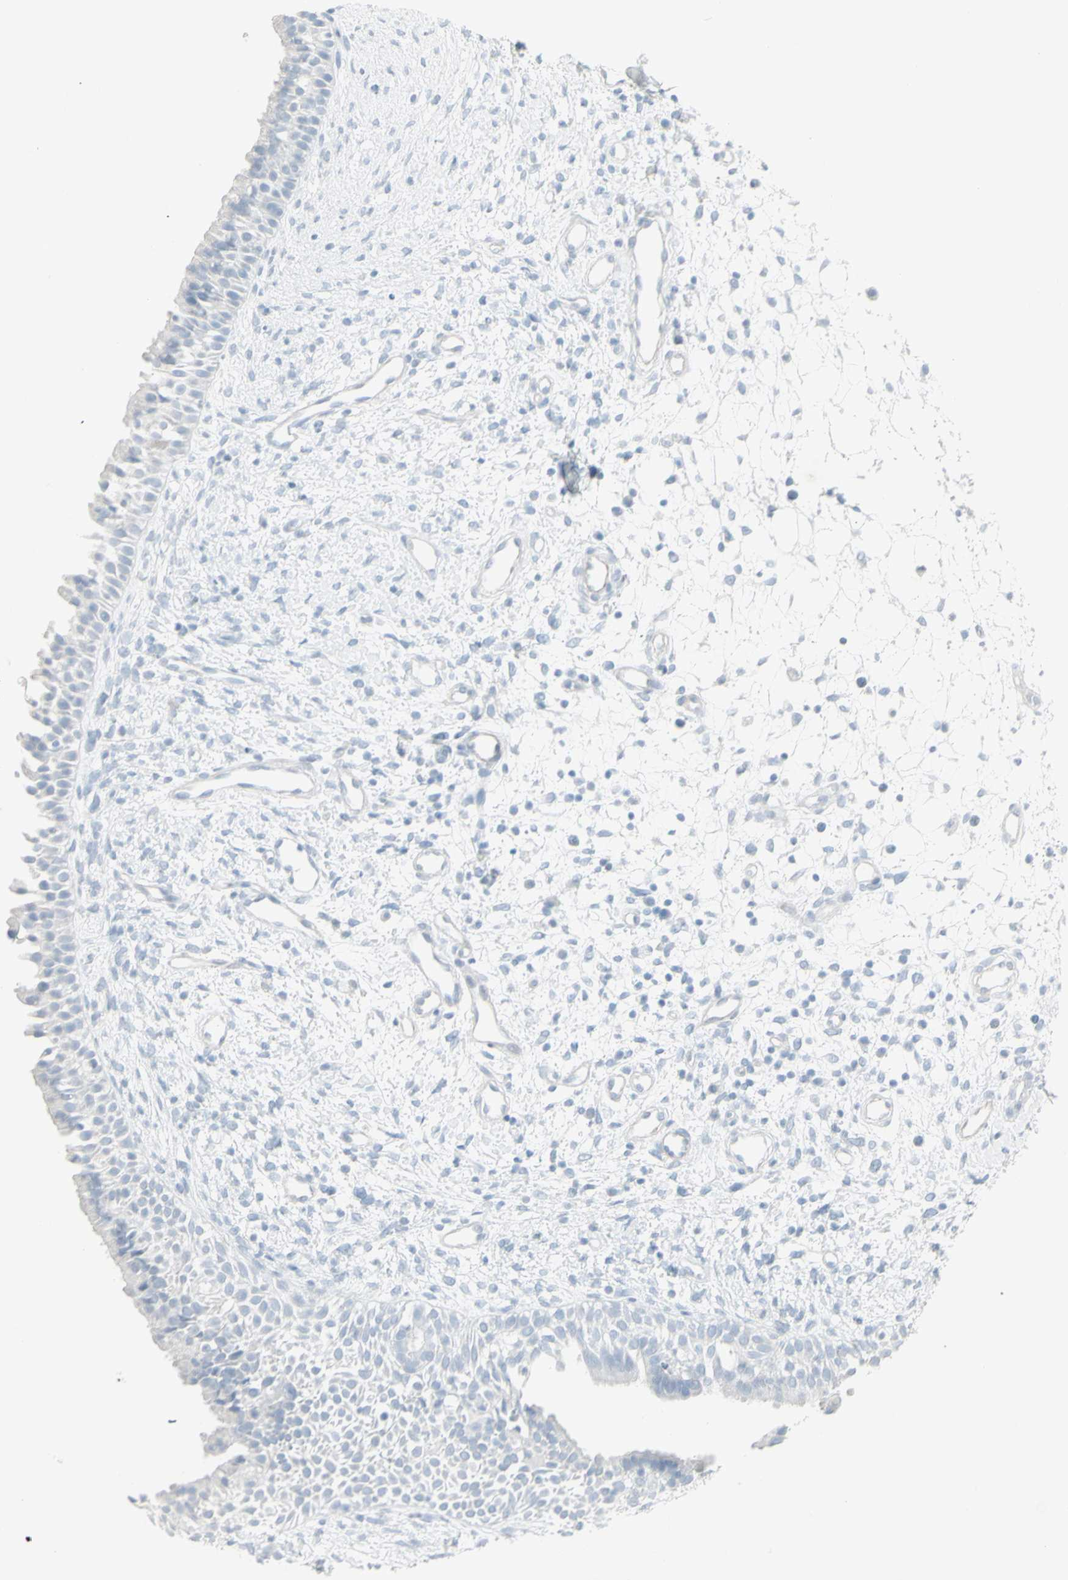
{"staining": {"intensity": "negative", "quantity": "none", "location": "none"}, "tissue": "nasopharynx", "cell_type": "Respiratory epithelial cells", "image_type": "normal", "snomed": [{"axis": "morphology", "description": "Normal tissue, NOS"}, {"axis": "topography", "description": "Nasopharynx"}], "caption": "This is an immunohistochemistry photomicrograph of benign nasopharynx. There is no staining in respiratory epithelial cells.", "gene": "YBX2", "patient": {"sex": "male", "age": 22}}